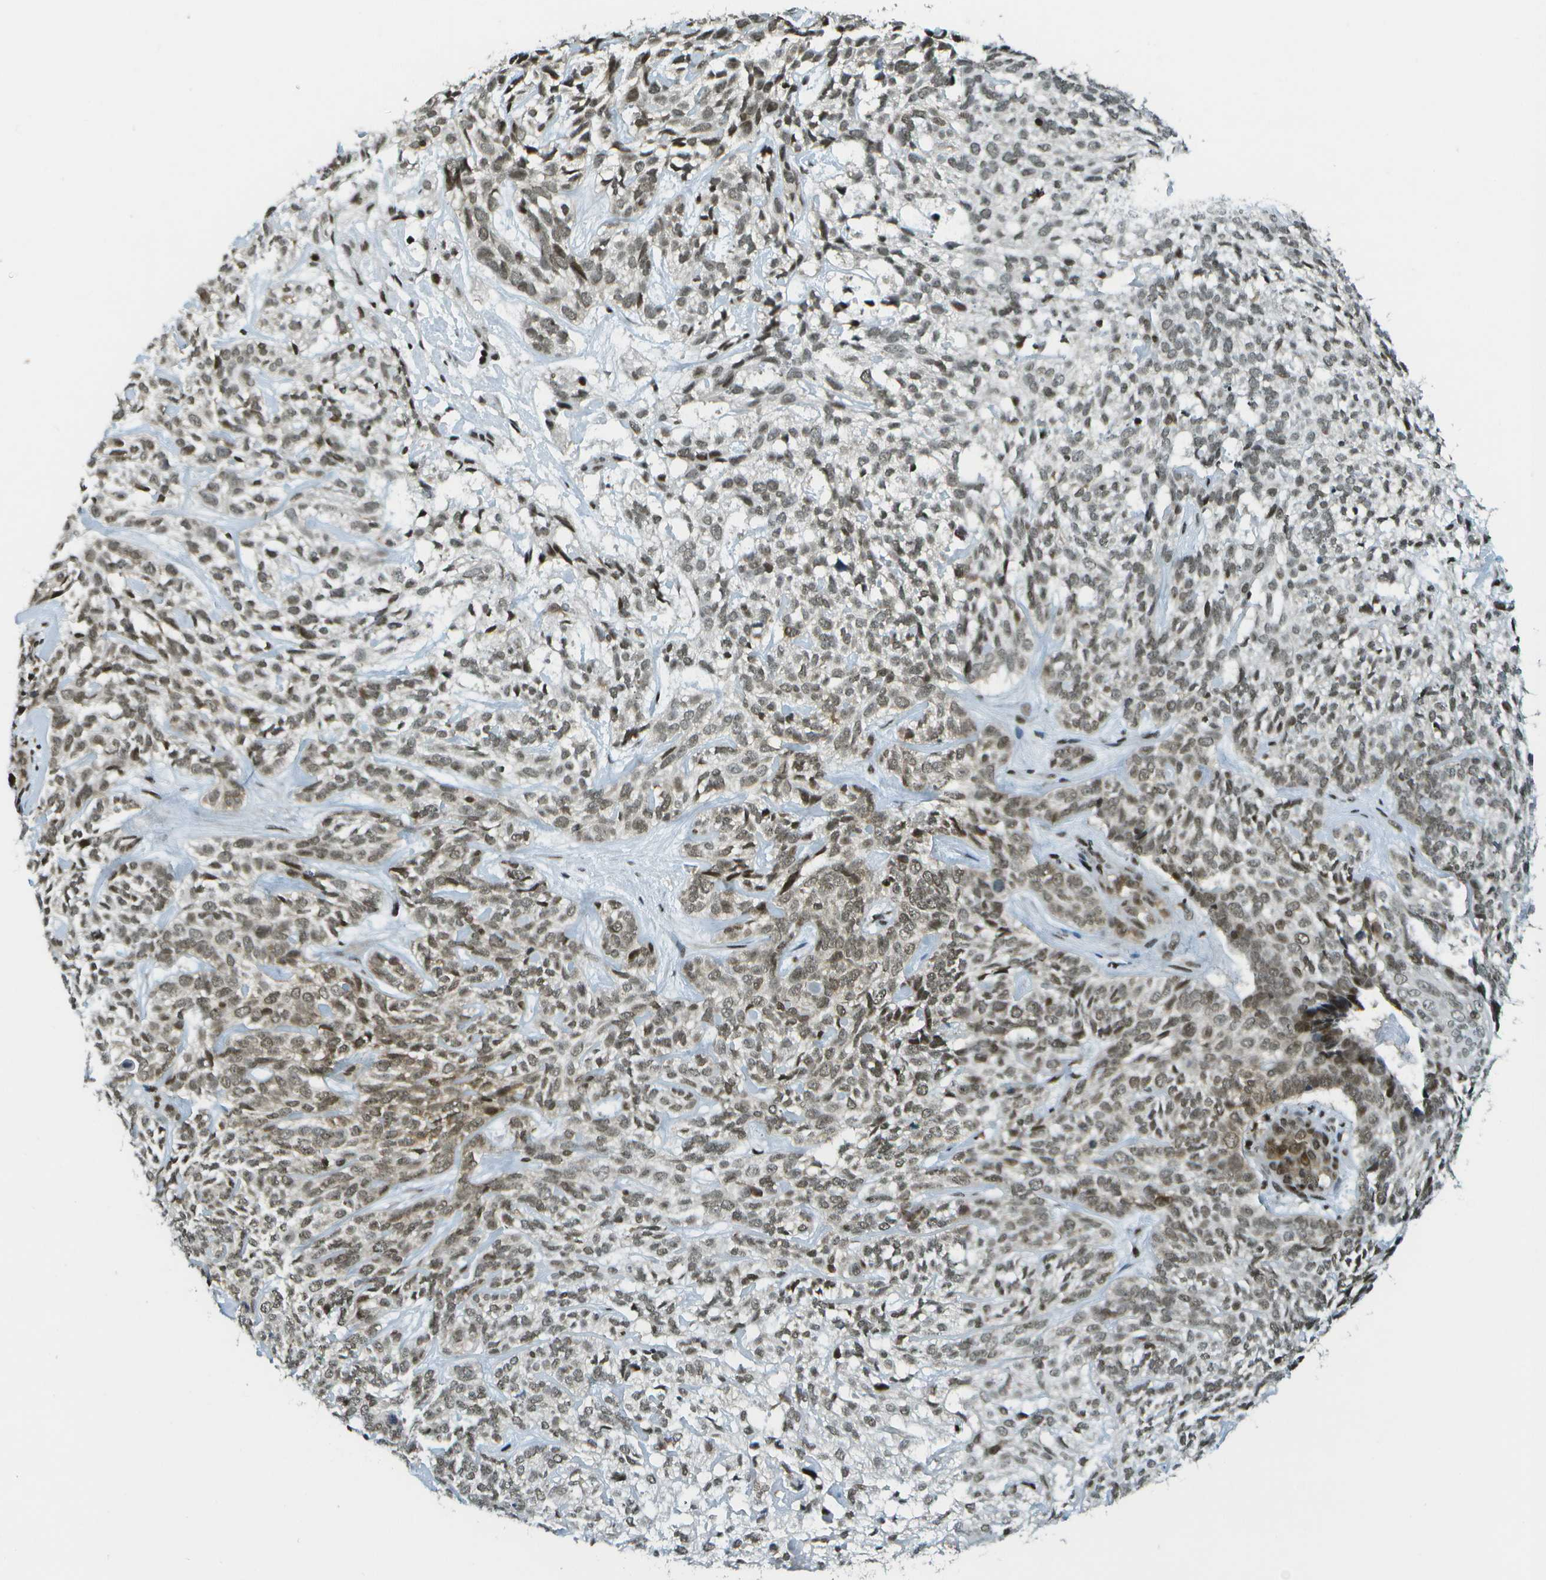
{"staining": {"intensity": "weak", "quantity": ">75%", "location": "nuclear"}, "tissue": "skin cancer", "cell_type": "Tumor cells", "image_type": "cancer", "snomed": [{"axis": "morphology", "description": "Basal cell carcinoma"}, {"axis": "topography", "description": "Skin"}], "caption": "A brown stain shows weak nuclear staining of a protein in skin cancer tumor cells. (Stains: DAB in brown, nuclei in blue, Microscopy: brightfield microscopy at high magnification).", "gene": "IRF7", "patient": {"sex": "male", "age": 72}}